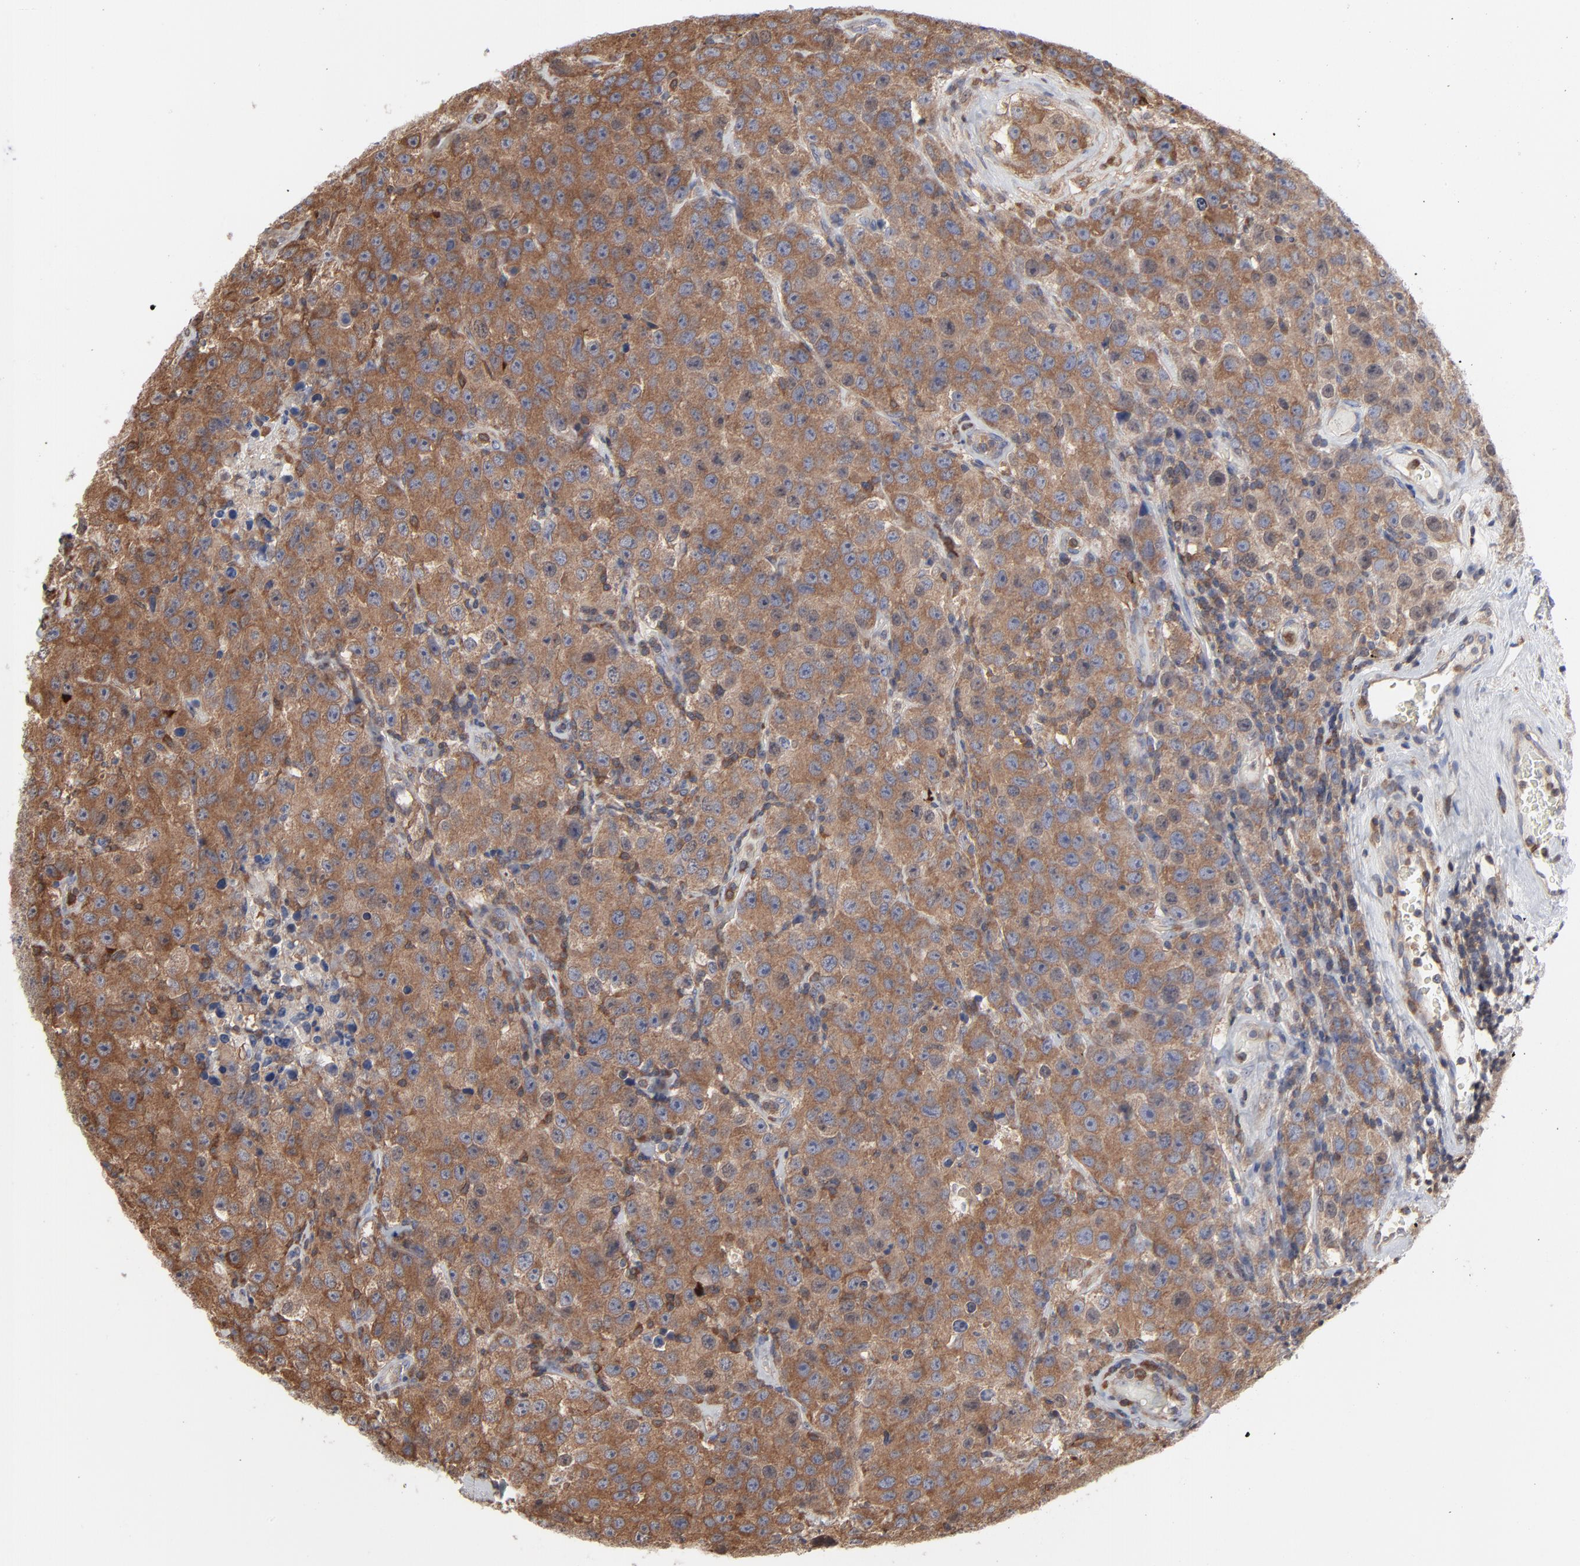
{"staining": {"intensity": "strong", "quantity": ">75%", "location": "cytoplasmic/membranous"}, "tissue": "testis cancer", "cell_type": "Tumor cells", "image_type": "cancer", "snomed": [{"axis": "morphology", "description": "Seminoma, NOS"}, {"axis": "topography", "description": "Testis"}], "caption": "A histopathology image of human testis cancer (seminoma) stained for a protein shows strong cytoplasmic/membranous brown staining in tumor cells.", "gene": "MAP2K1", "patient": {"sex": "male", "age": 52}}